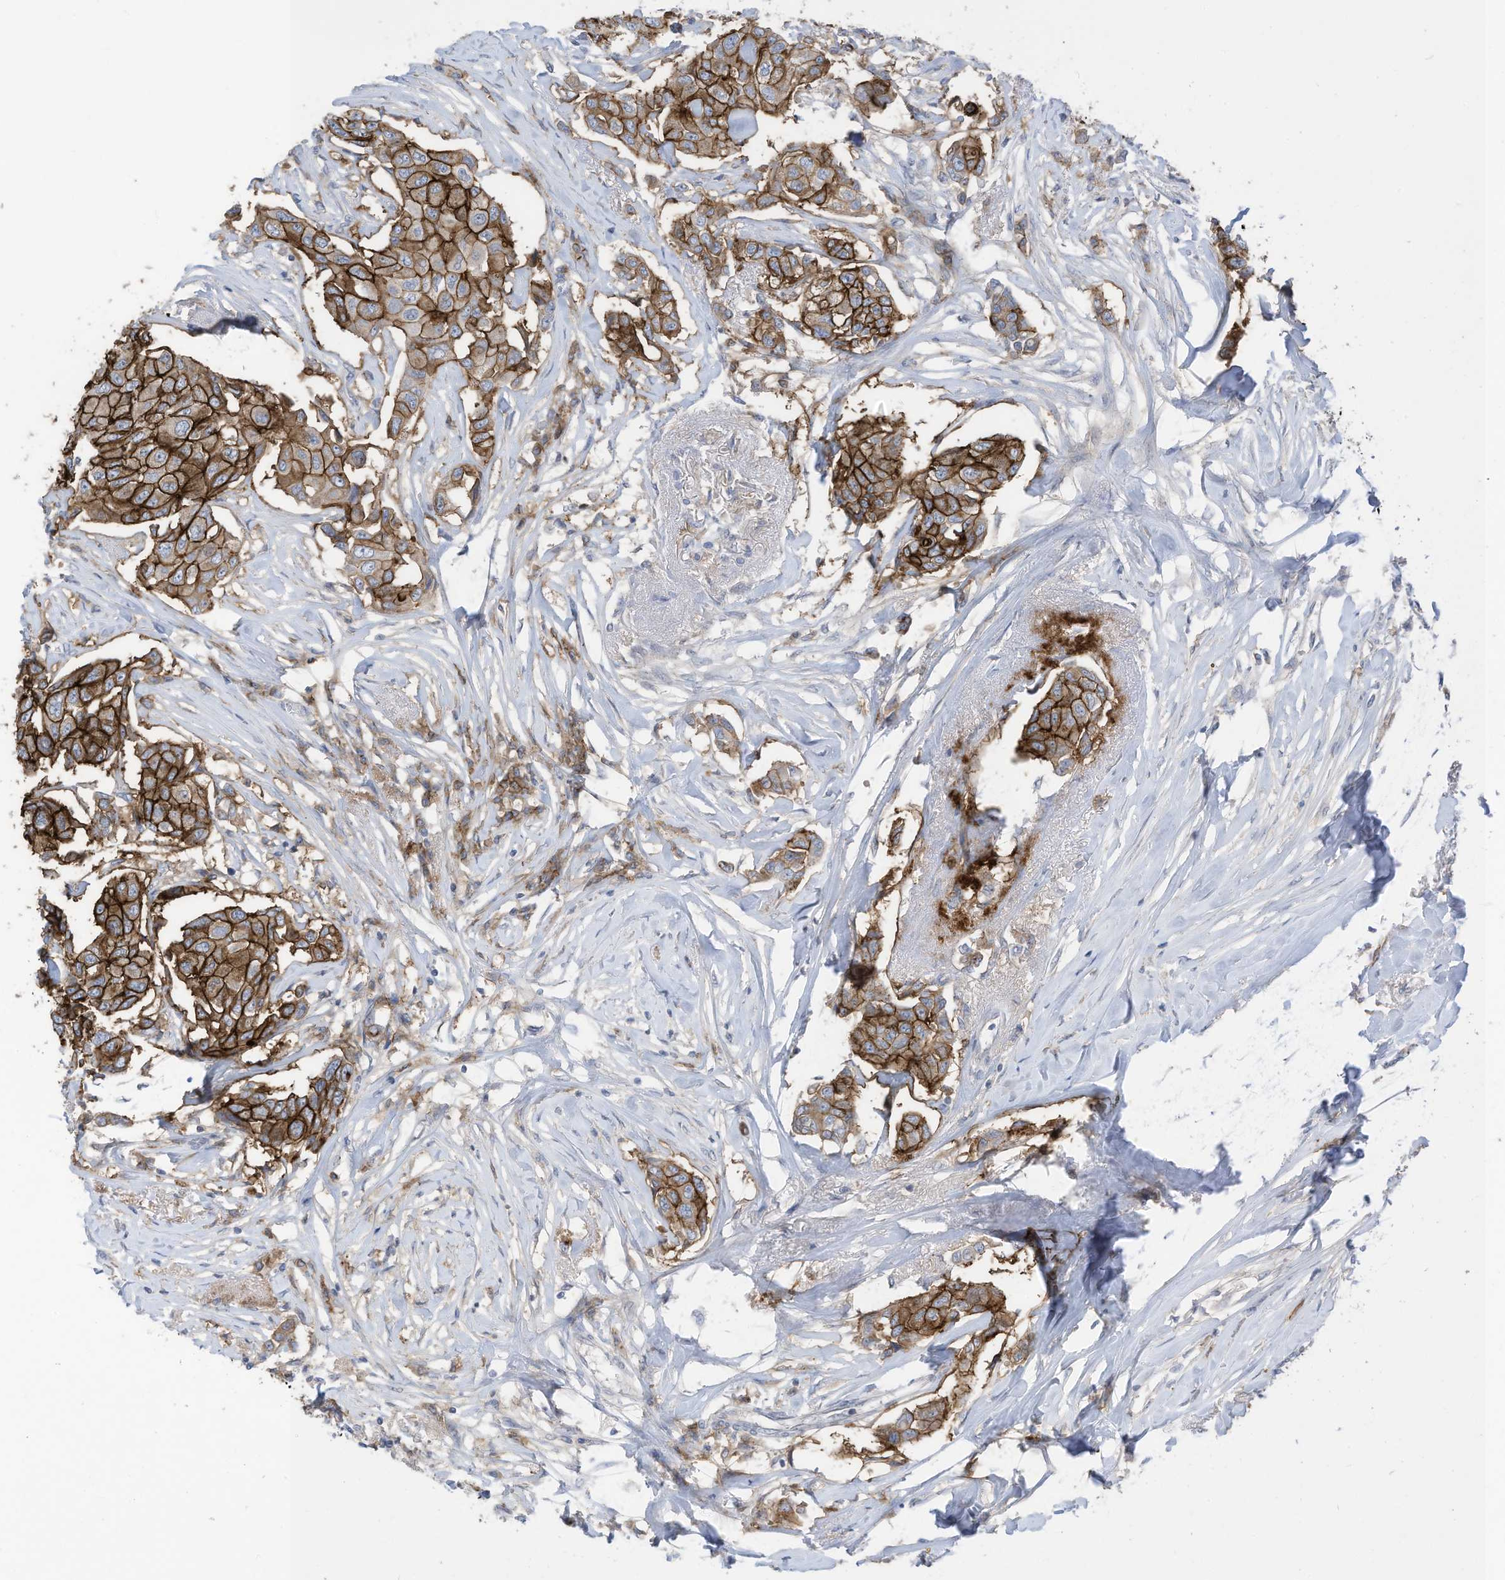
{"staining": {"intensity": "strong", "quantity": ">75%", "location": "cytoplasmic/membranous"}, "tissue": "breast cancer", "cell_type": "Tumor cells", "image_type": "cancer", "snomed": [{"axis": "morphology", "description": "Duct carcinoma"}, {"axis": "topography", "description": "Breast"}], "caption": "Immunohistochemical staining of breast invasive ductal carcinoma demonstrates high levels of strong cytoplasmic/membranous positivity in approximately >75% of tumor cells. (DAB IHC with brightfield microscopy, high magnification).", "gene": "SLC1A5", "patient": {"sex": "female", "age": 80}}